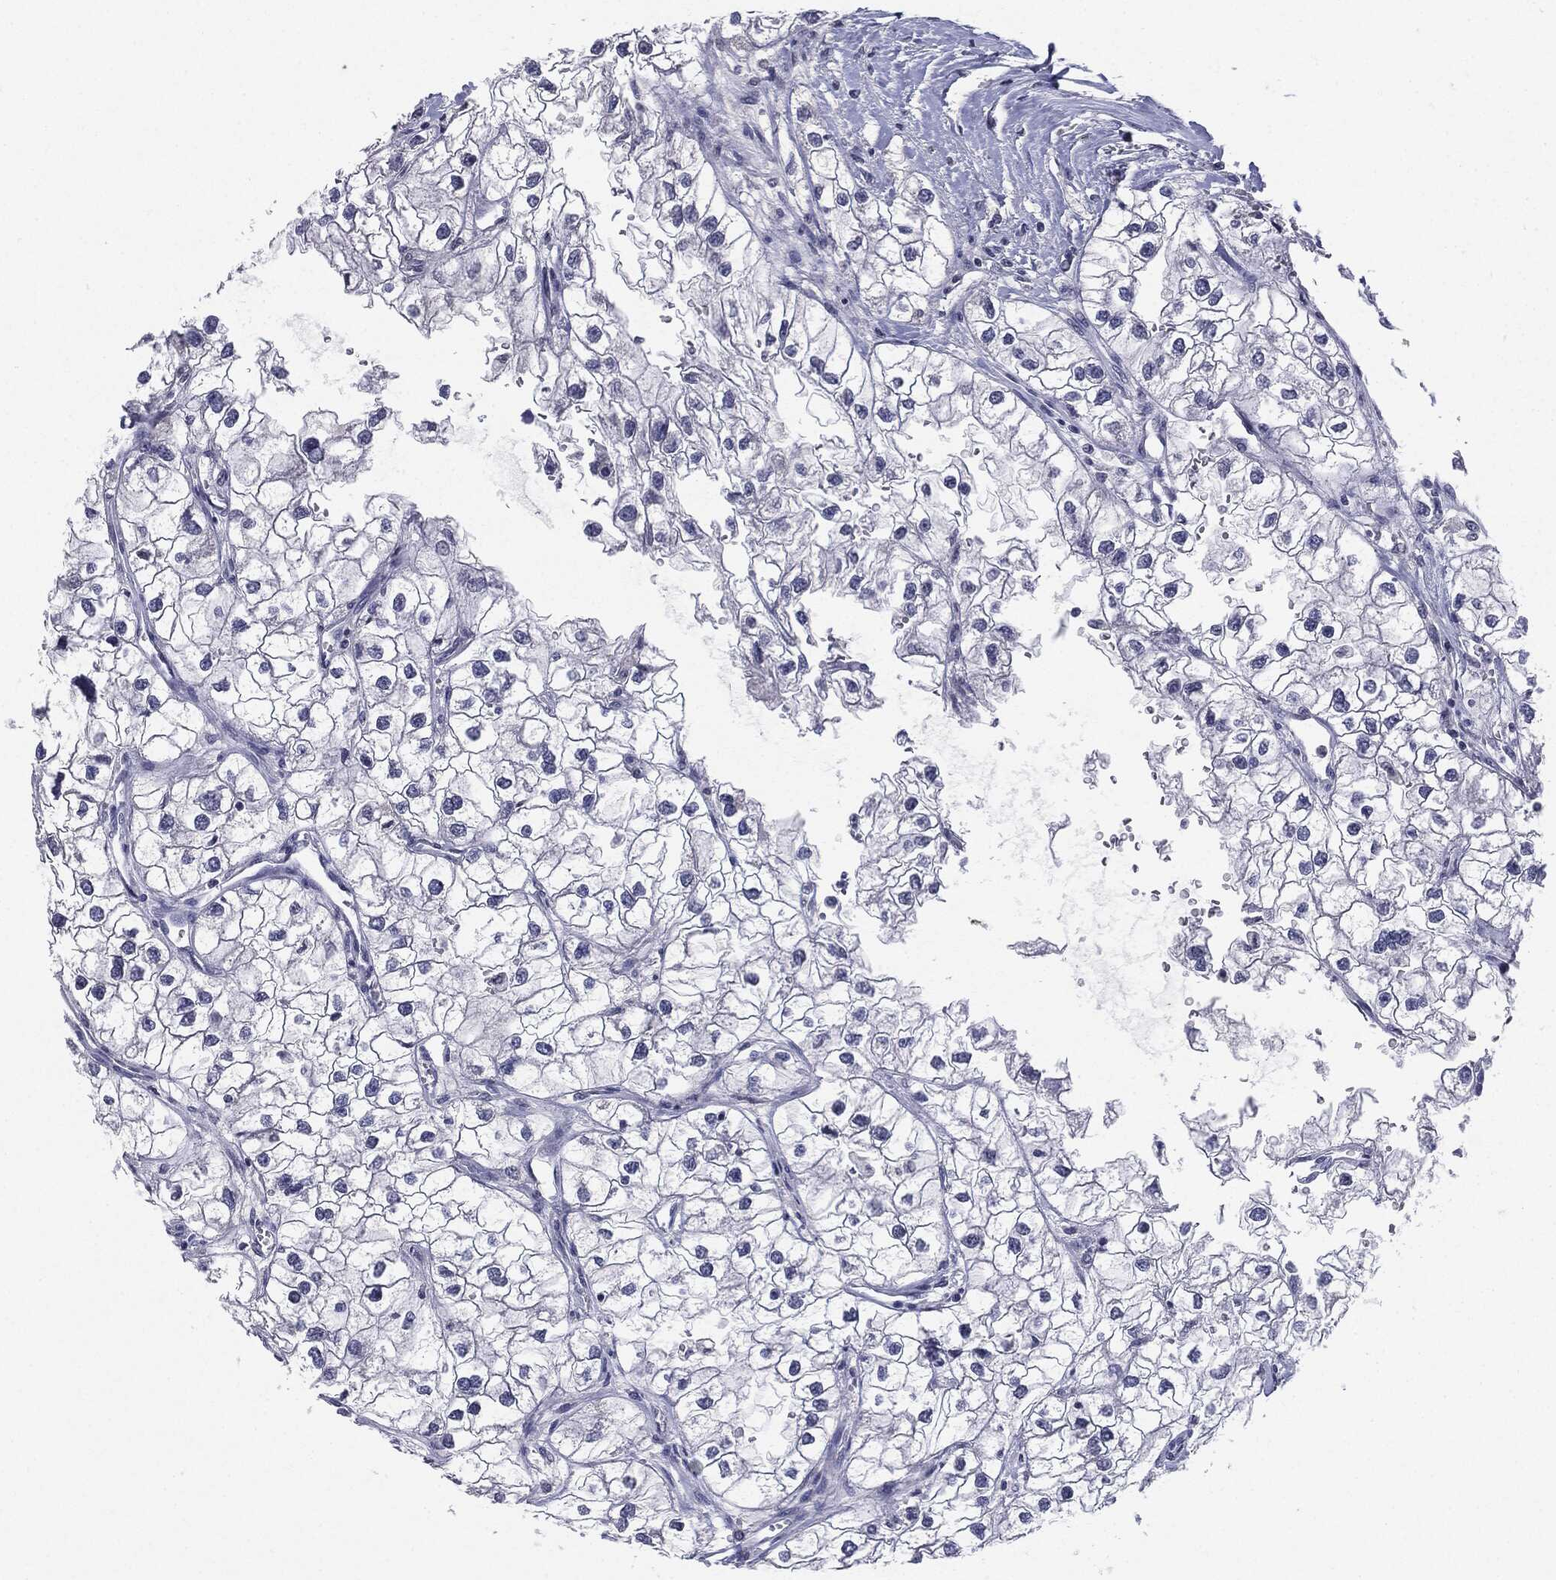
{"staining": {"intensity": "negative", "quantity": "none", "location": "none"}, "tissue": "renal cancer", "cell_type": "Tumor cells", "image_type": "cancer", "snomed": [{"axis": "morphology", "description": "Adenocarcinoma, NOS"}, {"axis": "topography", "description": "Kidney"}], "caption": "There is no significant expression in tumor cells of adenocarcinoma (renal).", "gene": "SERPINB4", "patient": {"sex": "male", "age": 59}}